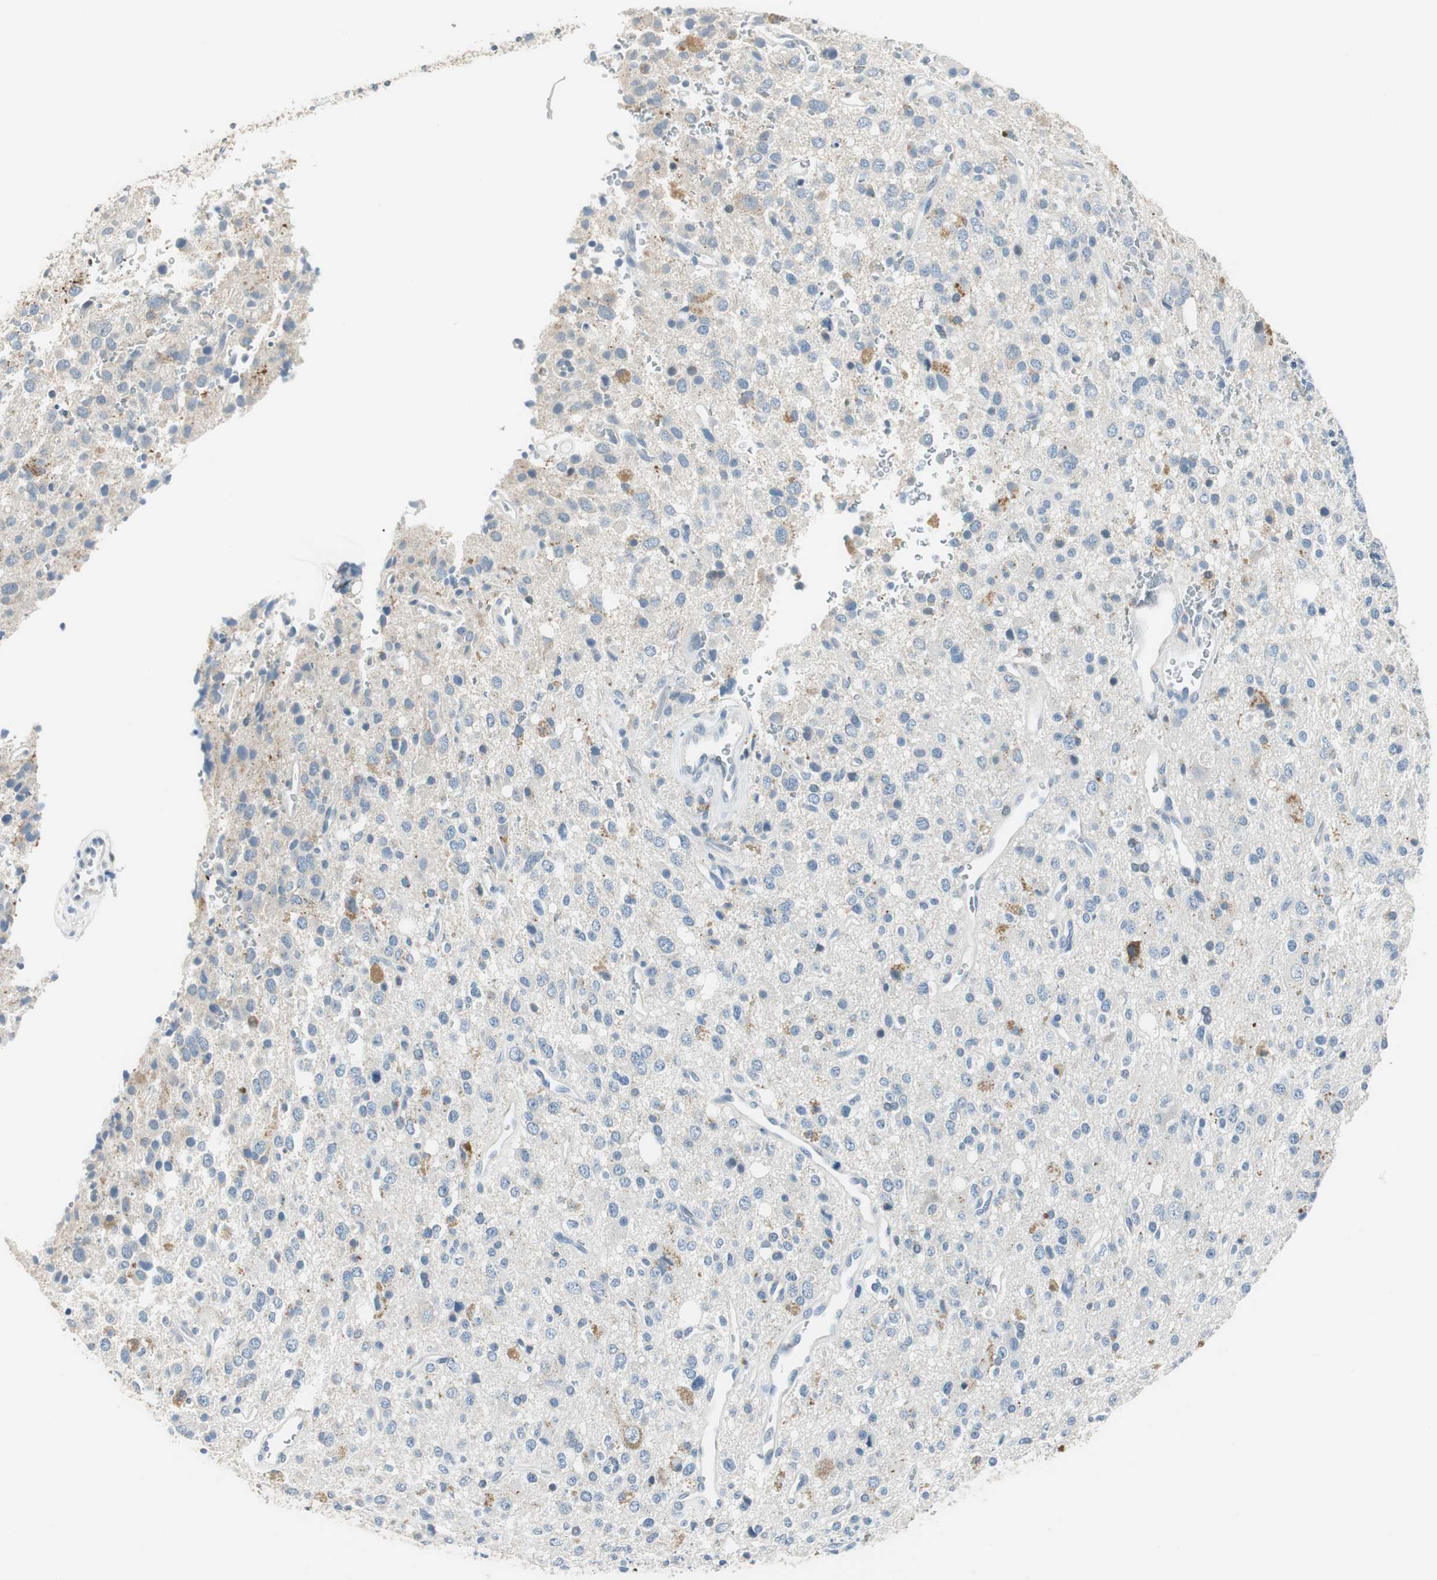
{"staining": {"intensity": "weak", "quantity": "<25%", "location": "cytoplasmic/membranous"}, "tissue": "glioma", "cell_type": "Tumor cells", "image_type": "cancer", "snomed": [{"axis": "morphology", "description": "Glioma, malignant, High grade"}, {"axis": "topography", "description": "Brain"}], "caption": "High power microscopy micrograph of an immunohistochemistry (IHC) micrograph of glioma, revealing no significant staining in tumor cells.", "gene": "MSTO1", "patient": {"sex": "male", "age": 47}}